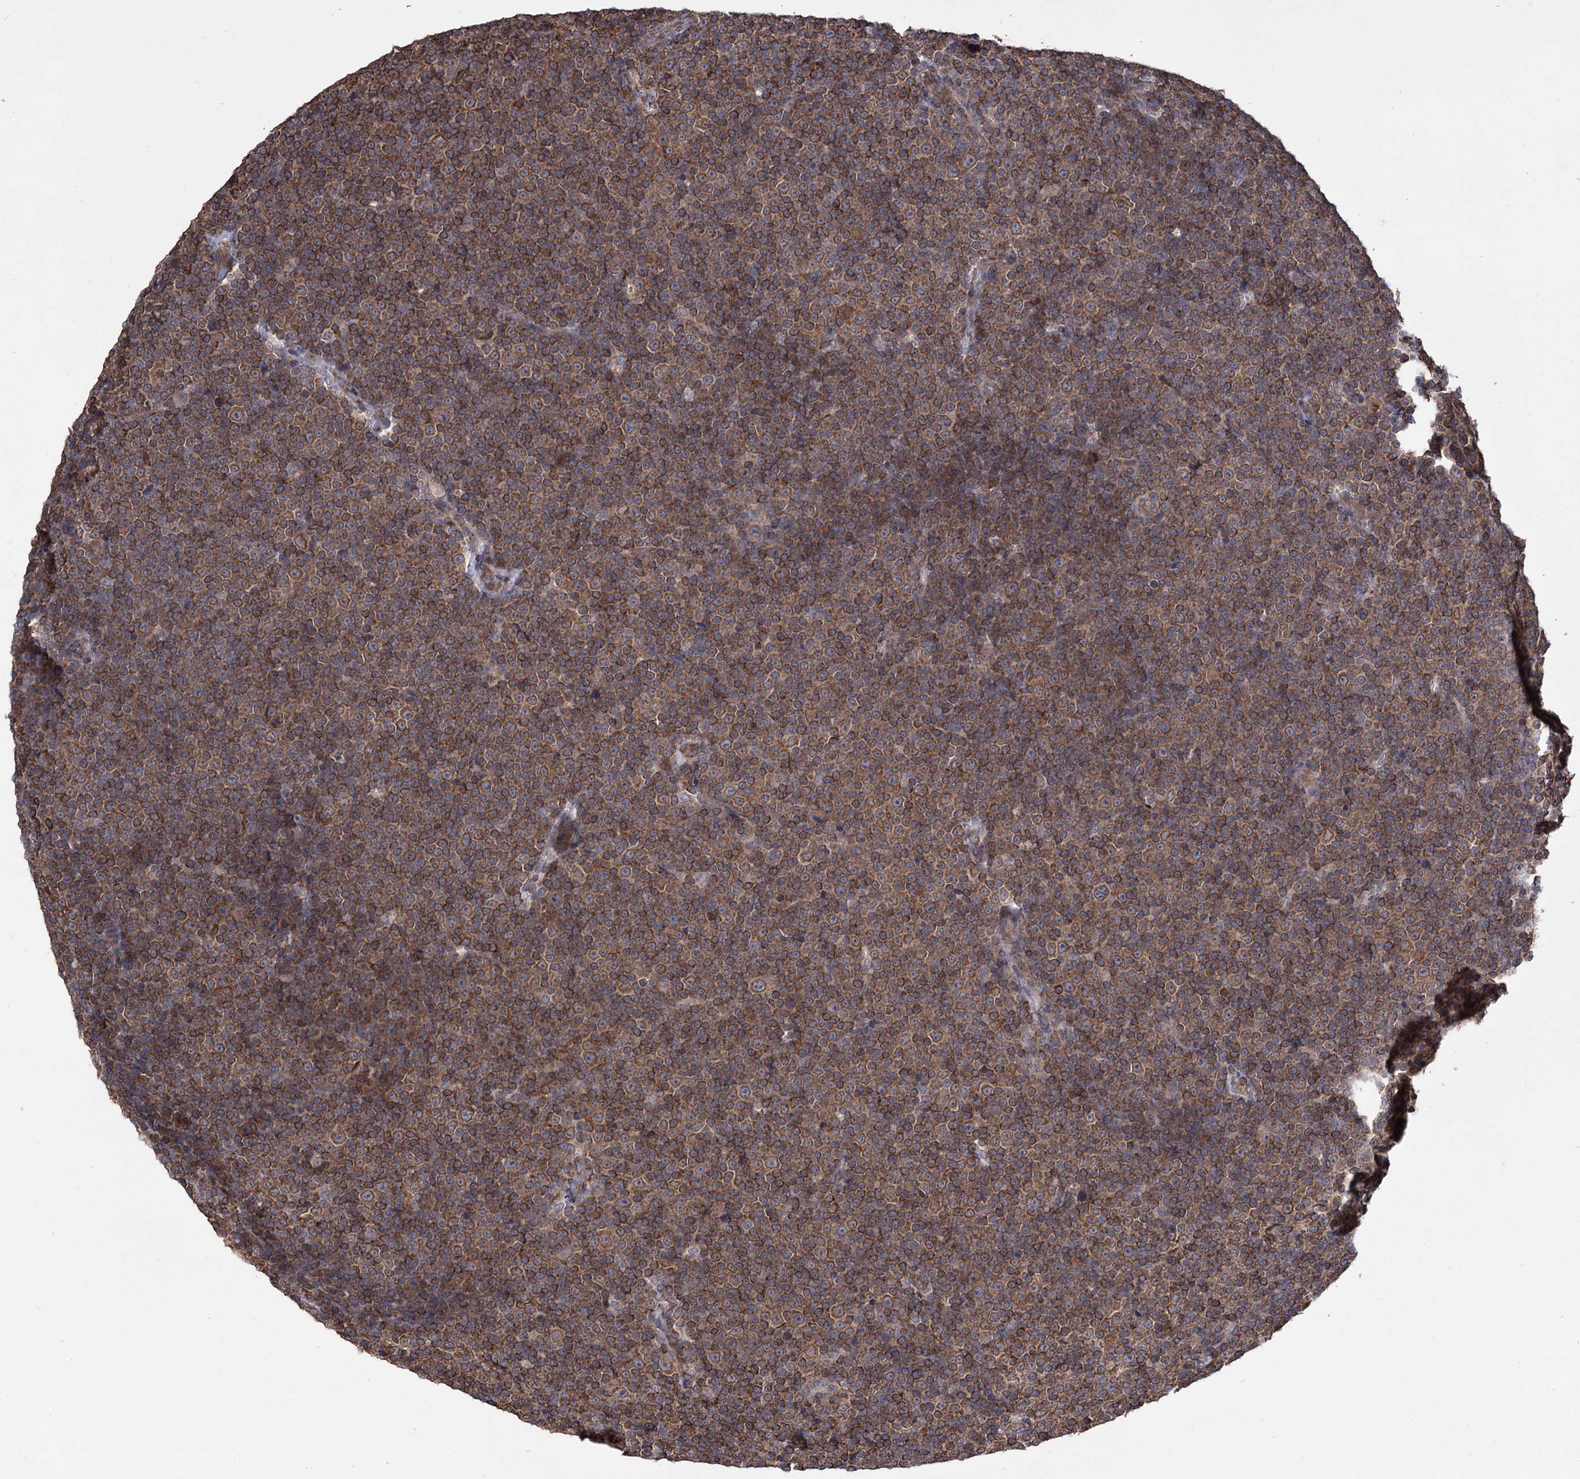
{"staining": {"intensity": "moderate", "quantity": ">75%", "location": "cytoplasmic/membranous"}, "tissue": "lymphoma", "cell_type": "Tumor cells", "image_type": "cancer", "snomed": [{"axis": "morphology", "description": "Malignant lymphoma, non-Hodgkin's type, Low grade"}, {"axis": "topography", "description": "Lymph node"}], "caption": "Brown immunohistochemical staining in human lymphoma displays moderate cytoplasmic/membranous expression in about >75% of tumor cells.", "gene": "CDAN1", "patient": {"sex": "female", "age": 67}}